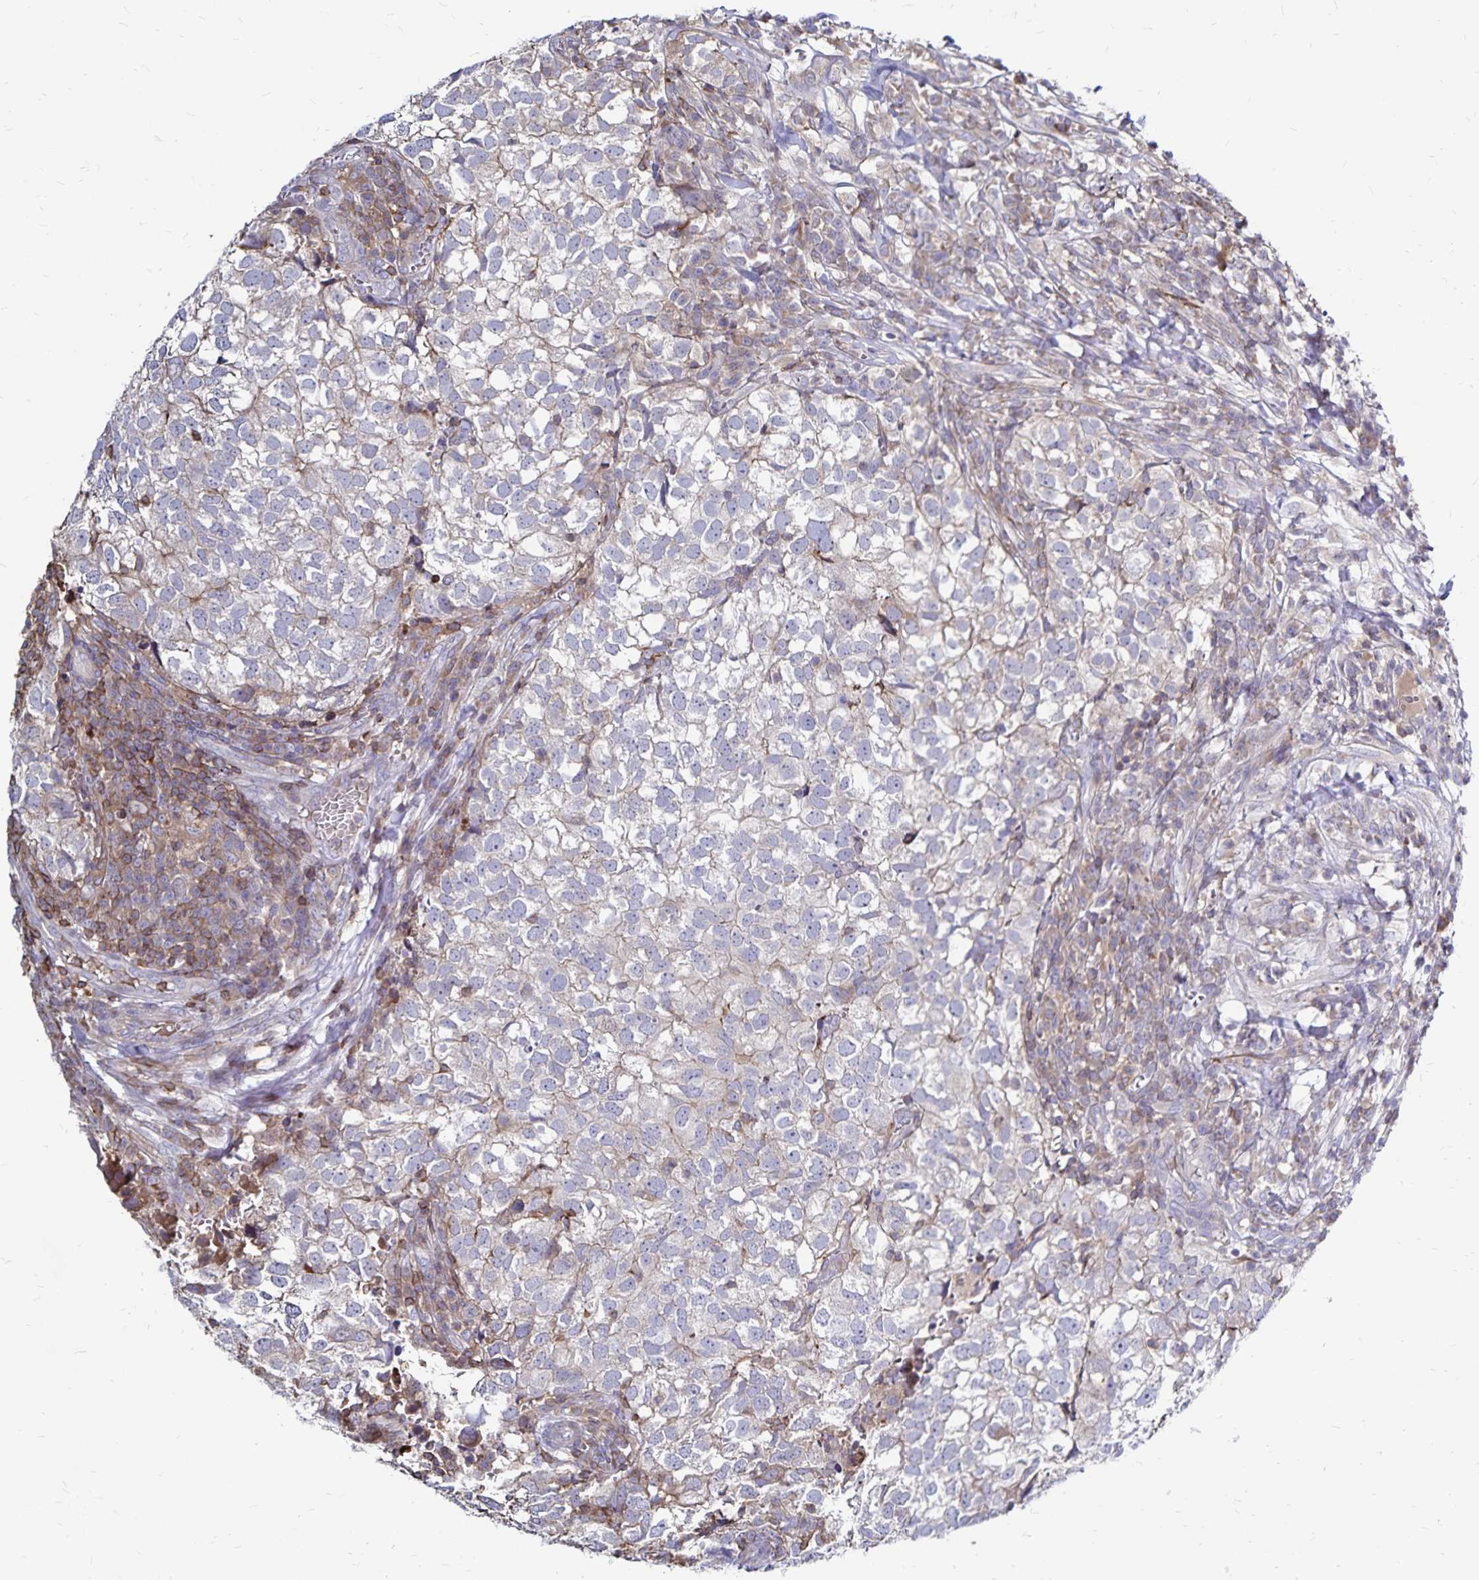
{"staining": {"intensity": "negative", "quantity": "none", "location": "none"}, "tissue": "breast cancer", "cell_type": "Tumor cells", "image_type": "cancer", "snomed": [{"axis": "morphology", "description": "Duct carcinoma"}, {"axis": "topography", "description": "Breast"}], "caption": "Tumor cells show no significant protein positivity in breast invasive ductal carcinoma.", "gene": "NAGPA", "patient": {"sex": "female", "age": 30}}